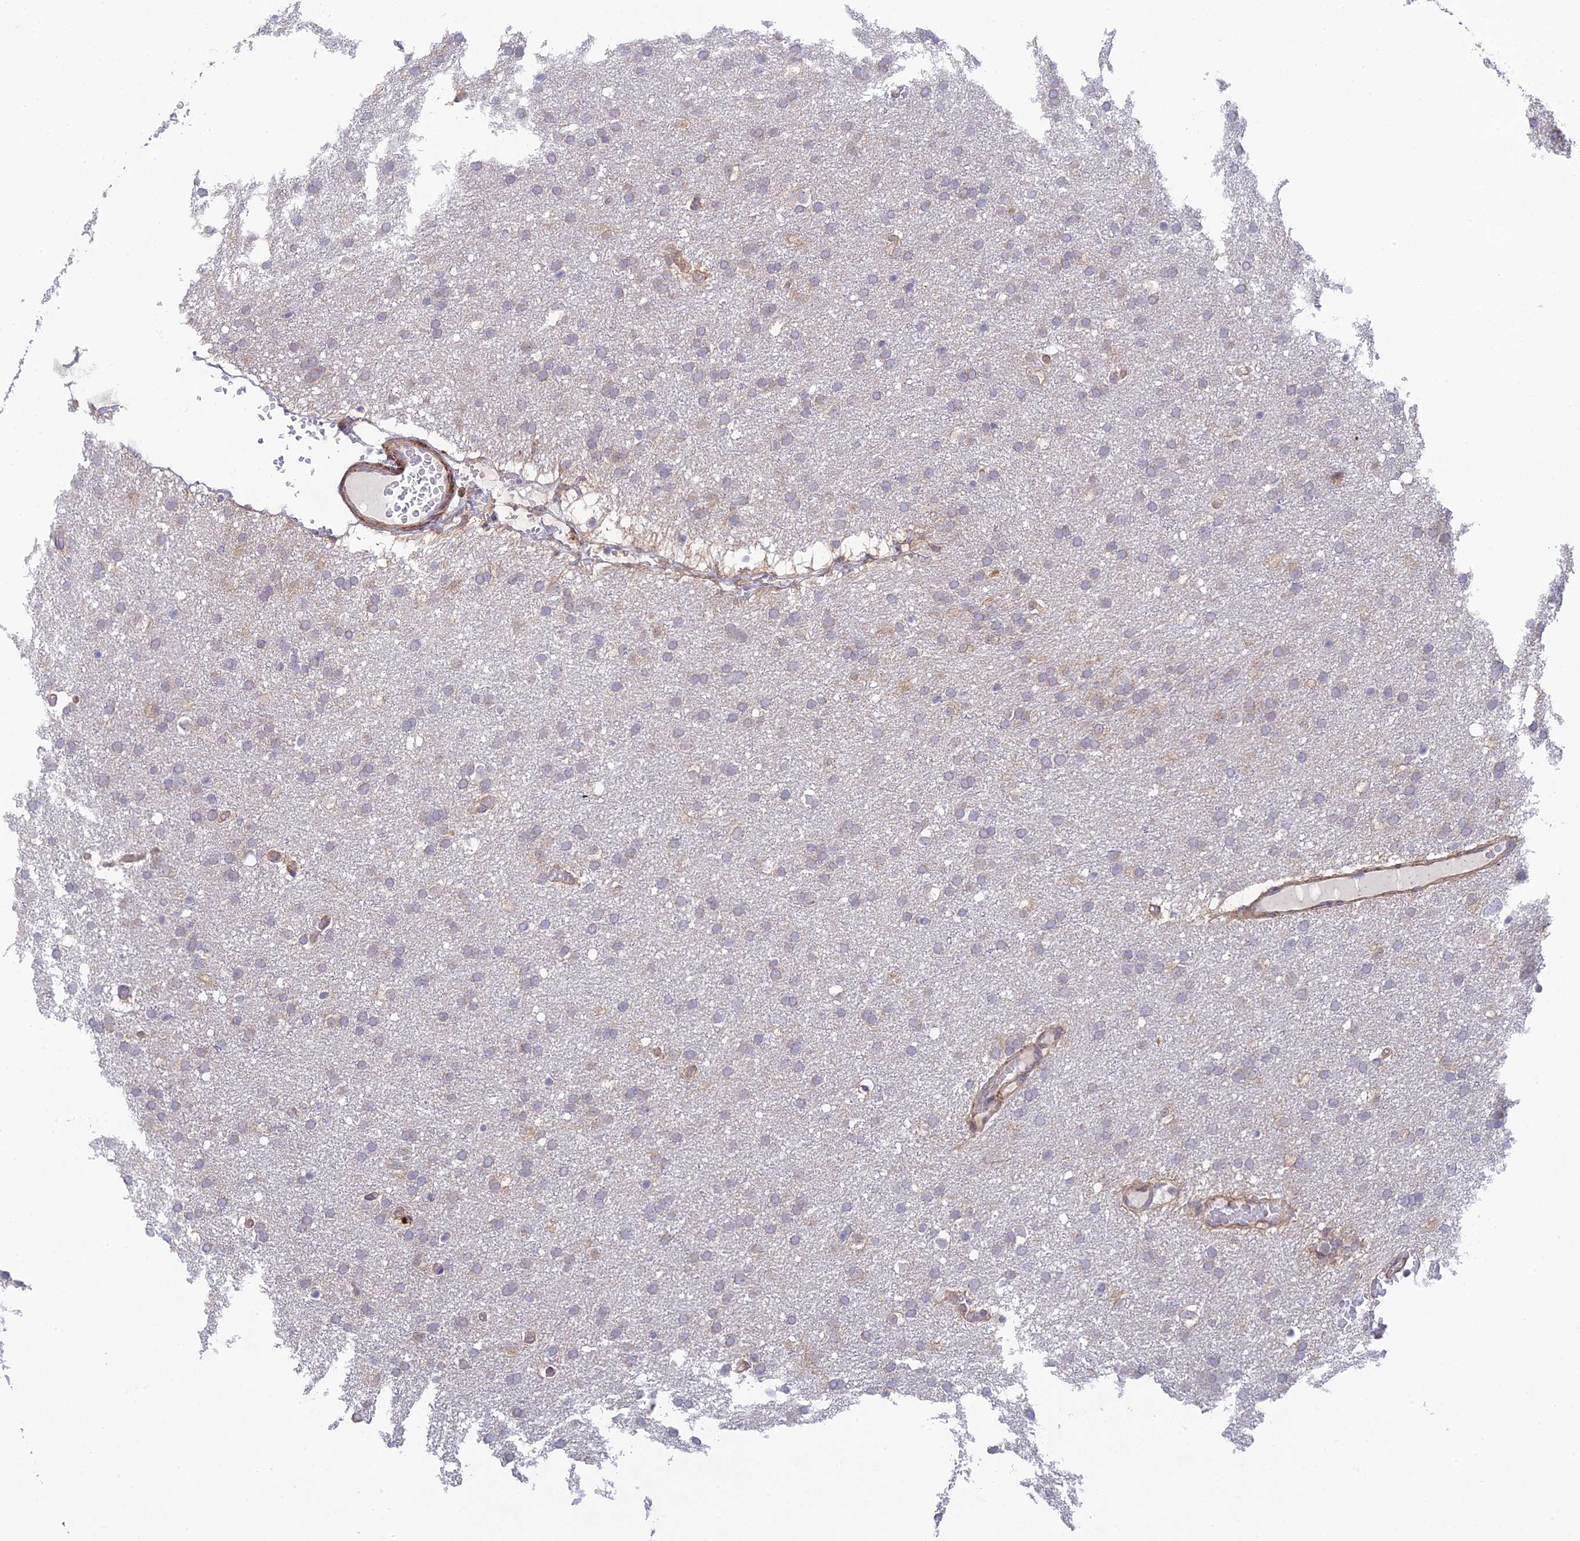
{"staining": {"intensity": "weak", "quantity": "25%-75%", "location": "cytoplasmic/membranous"}, "tissue": "glioma", "cell_type": "Tumor cells", "image_type": "cancer", "snomed": [{"axis": "morphology", "description": "Glioma, malignant, High grade"}, {"axis": "topography", "description": "Cerebral cortex"}], "caption": "The image displays immunohistochemical staining of glioma. There is weak cytoplasmic/membranous expression is appreciated in about 25%-75% of tumor cells.", "gene": "INCA1", "patient": {"sex": "female", "age": 36}}